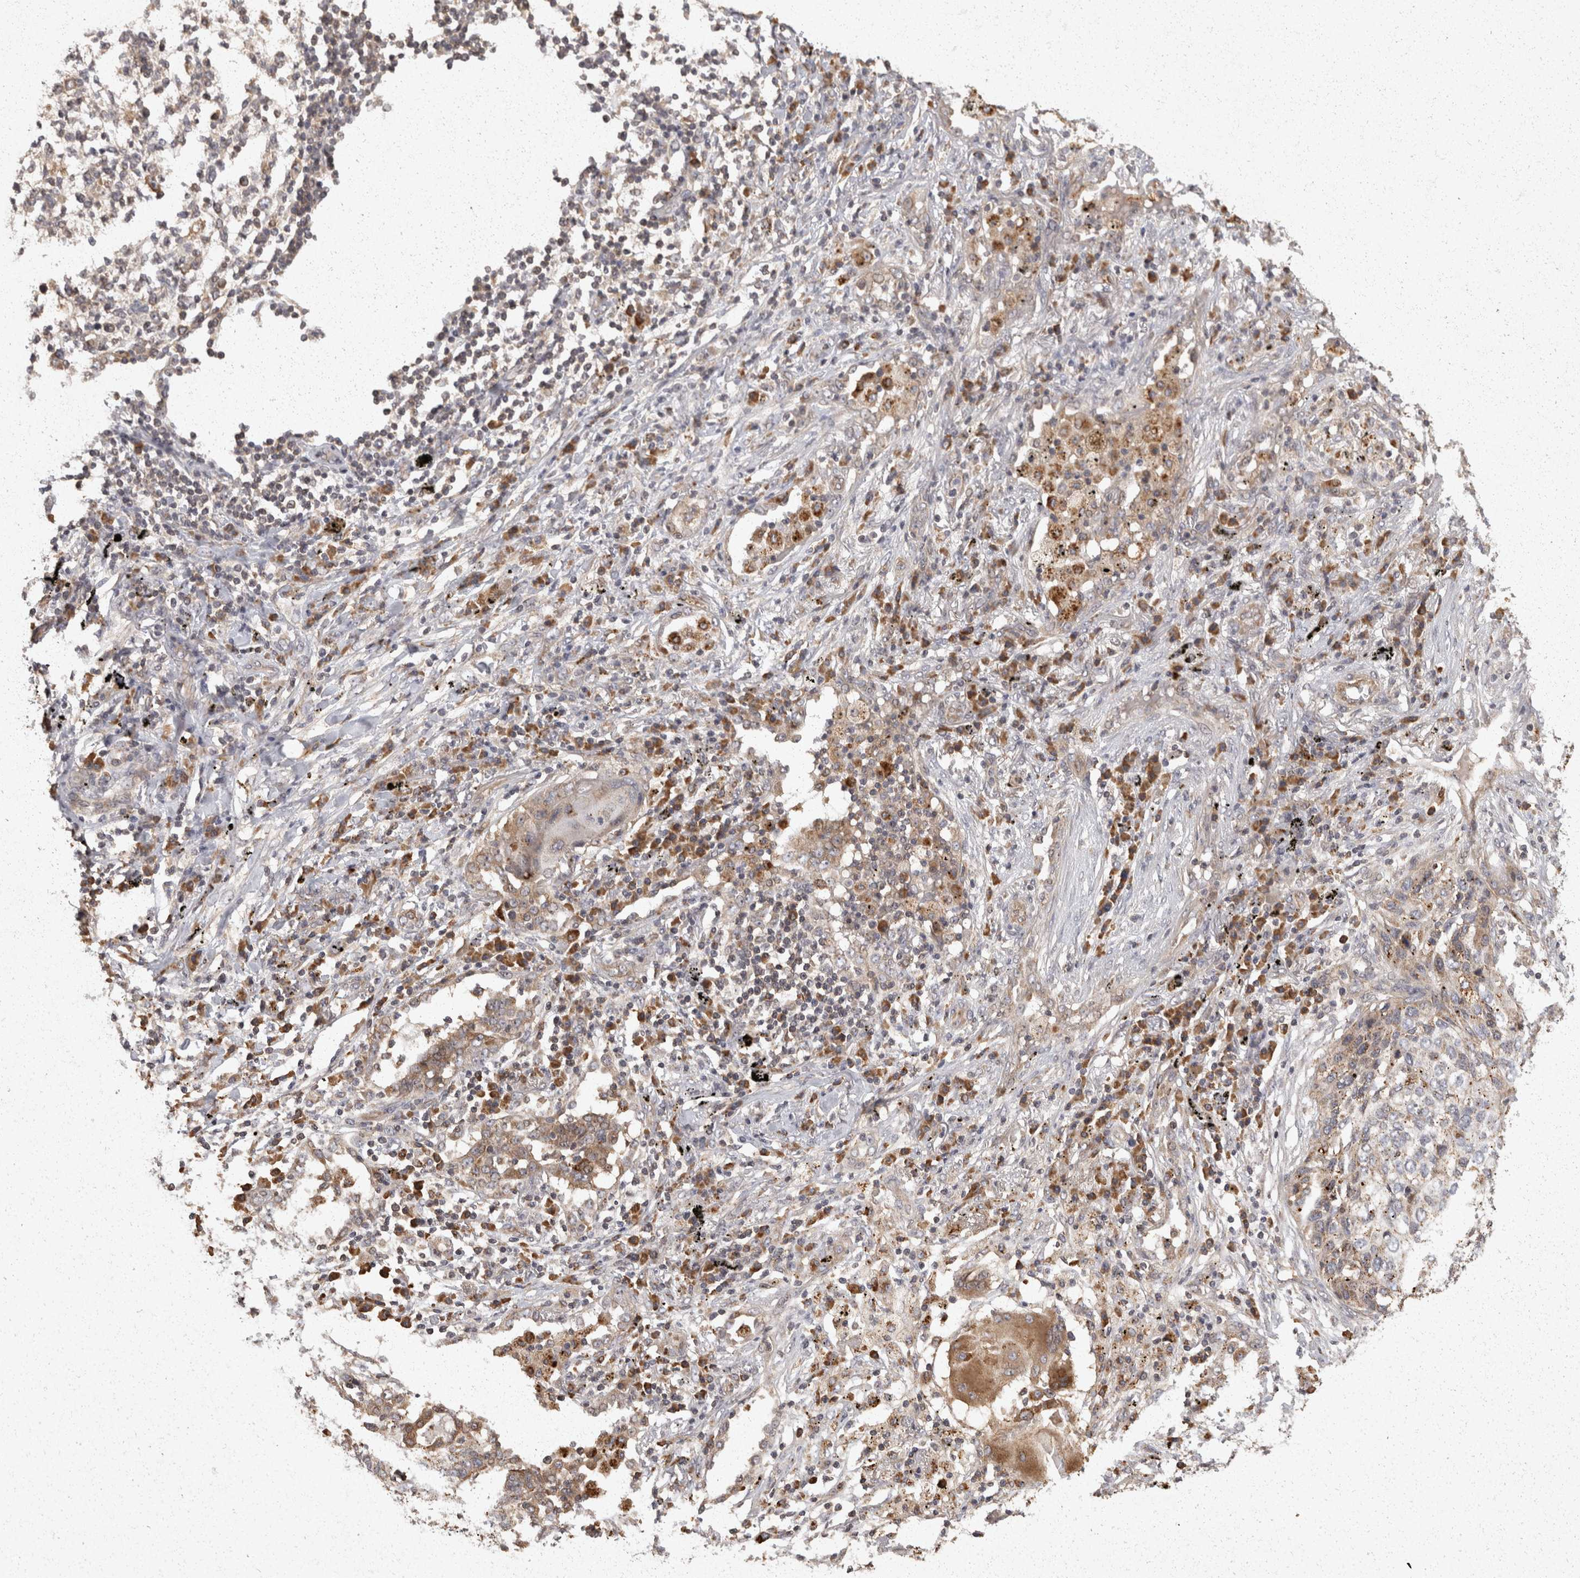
{"staining": {"intensity": "moderate", "quantity": "<25%", "location": "cytoplasmic/membranous"}, "tissue": "lung cancer", "cell_type": "Tumor cells", "image_type": "cancer", "snomed": [{"axis": "morphology", "description": "Squamous cell carcinoma, NOS"}, {"axis": "topography", "description": "Lung"}], "caption": "Brown immunohistochemical staining in lung cancer exhibits moderate cytoplasmic/membranous expression in about <25% of tumor cells. (IHC, brightfield microscopy, high magnification).", "gene": "ACAT2", "patient": {"sex": "female", "age": 63}}